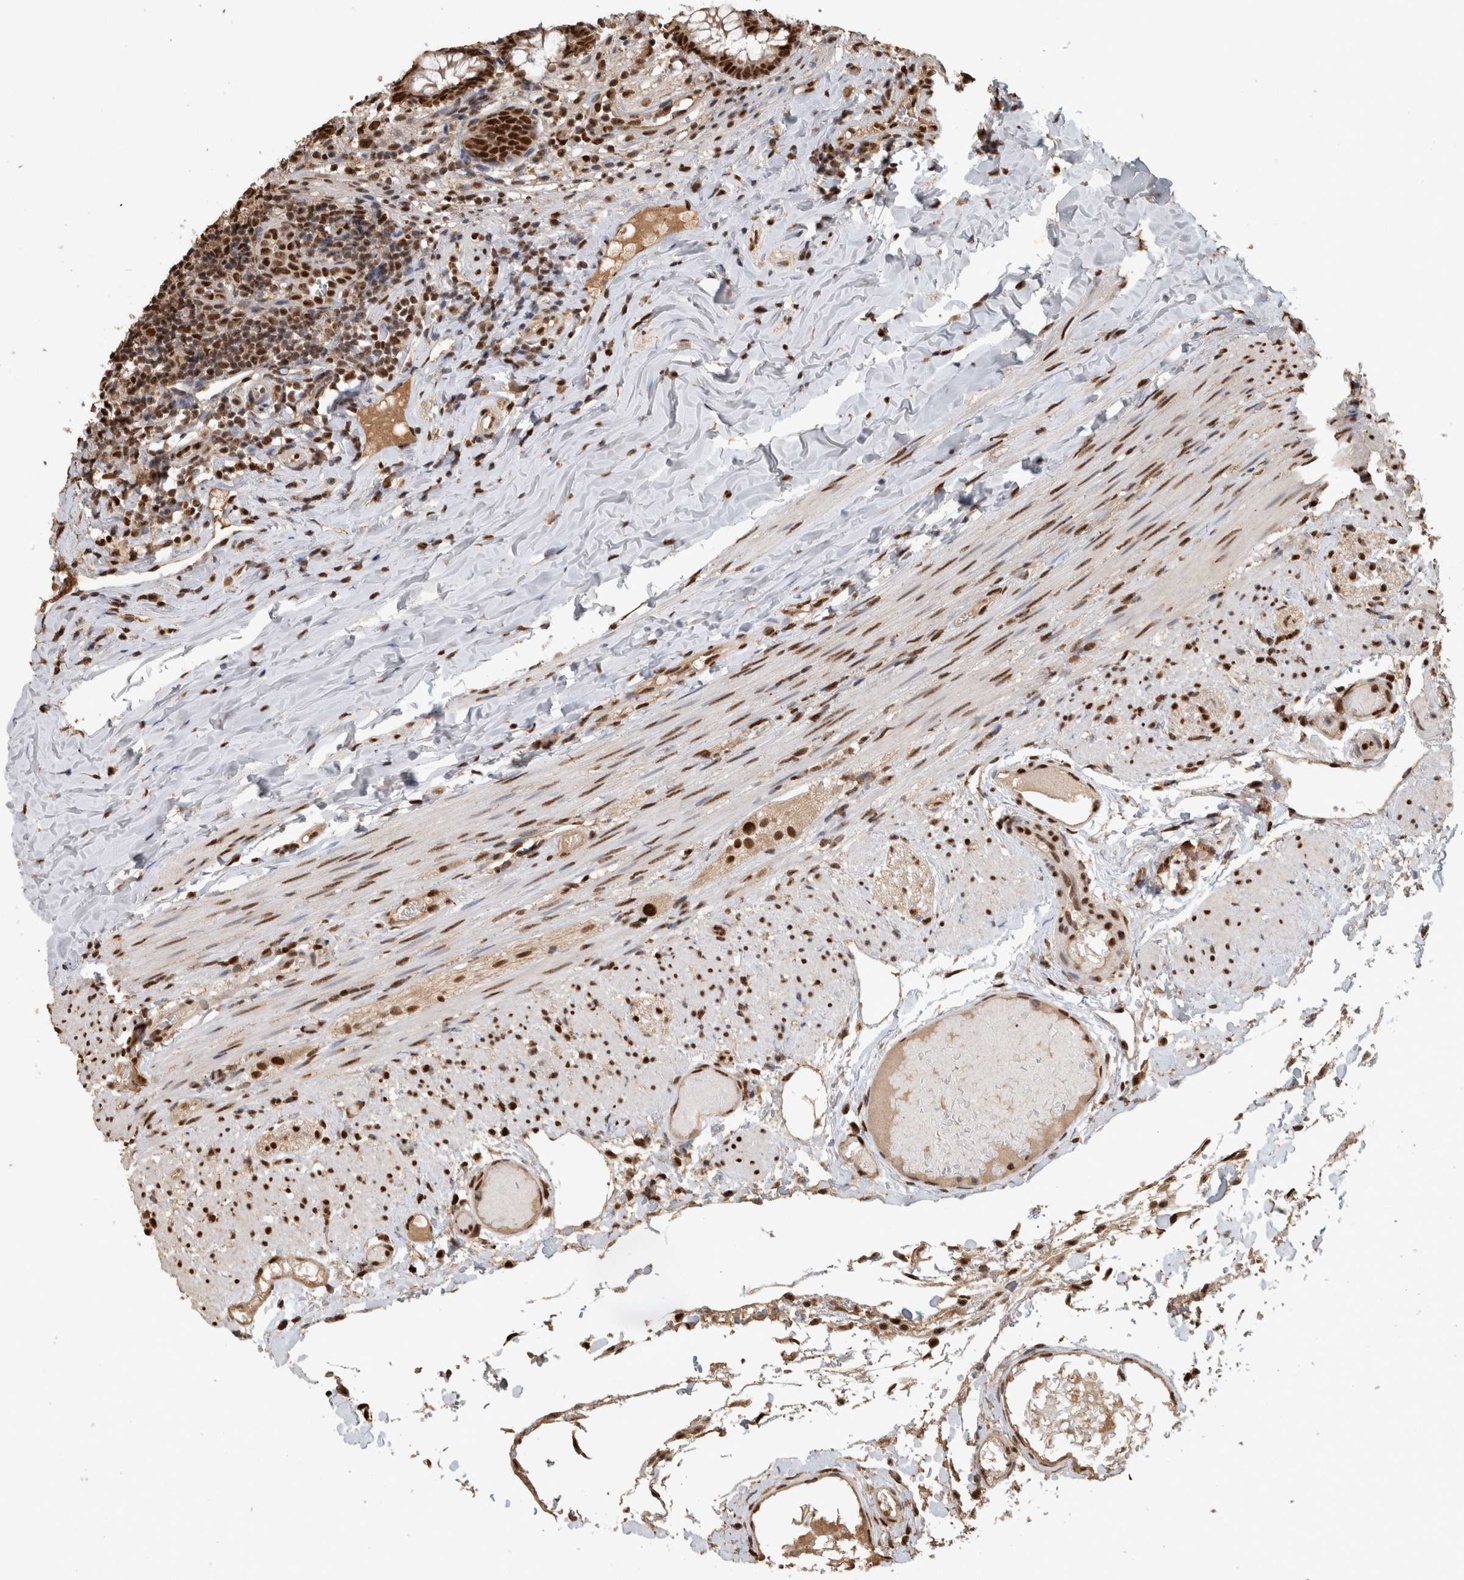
{"staining": {"intensity": "strong", "quantity": ">75%", "location": "nuclear"}, "tissue": "appendix", "cell_type": "Glandular cells", "image_type": "normal", "snomed": [{"axis": "morphology", "description": "Normal tissue, NOS"}, {"axis": "topography", "description": "Appendix"}], "caption": "Protein expression analysis of benign appendix displays strong nuclear positivity in approximately >75% of glandular cells.", "gene": "RAD50", "patient": {"sex": "male", "age": 8}}